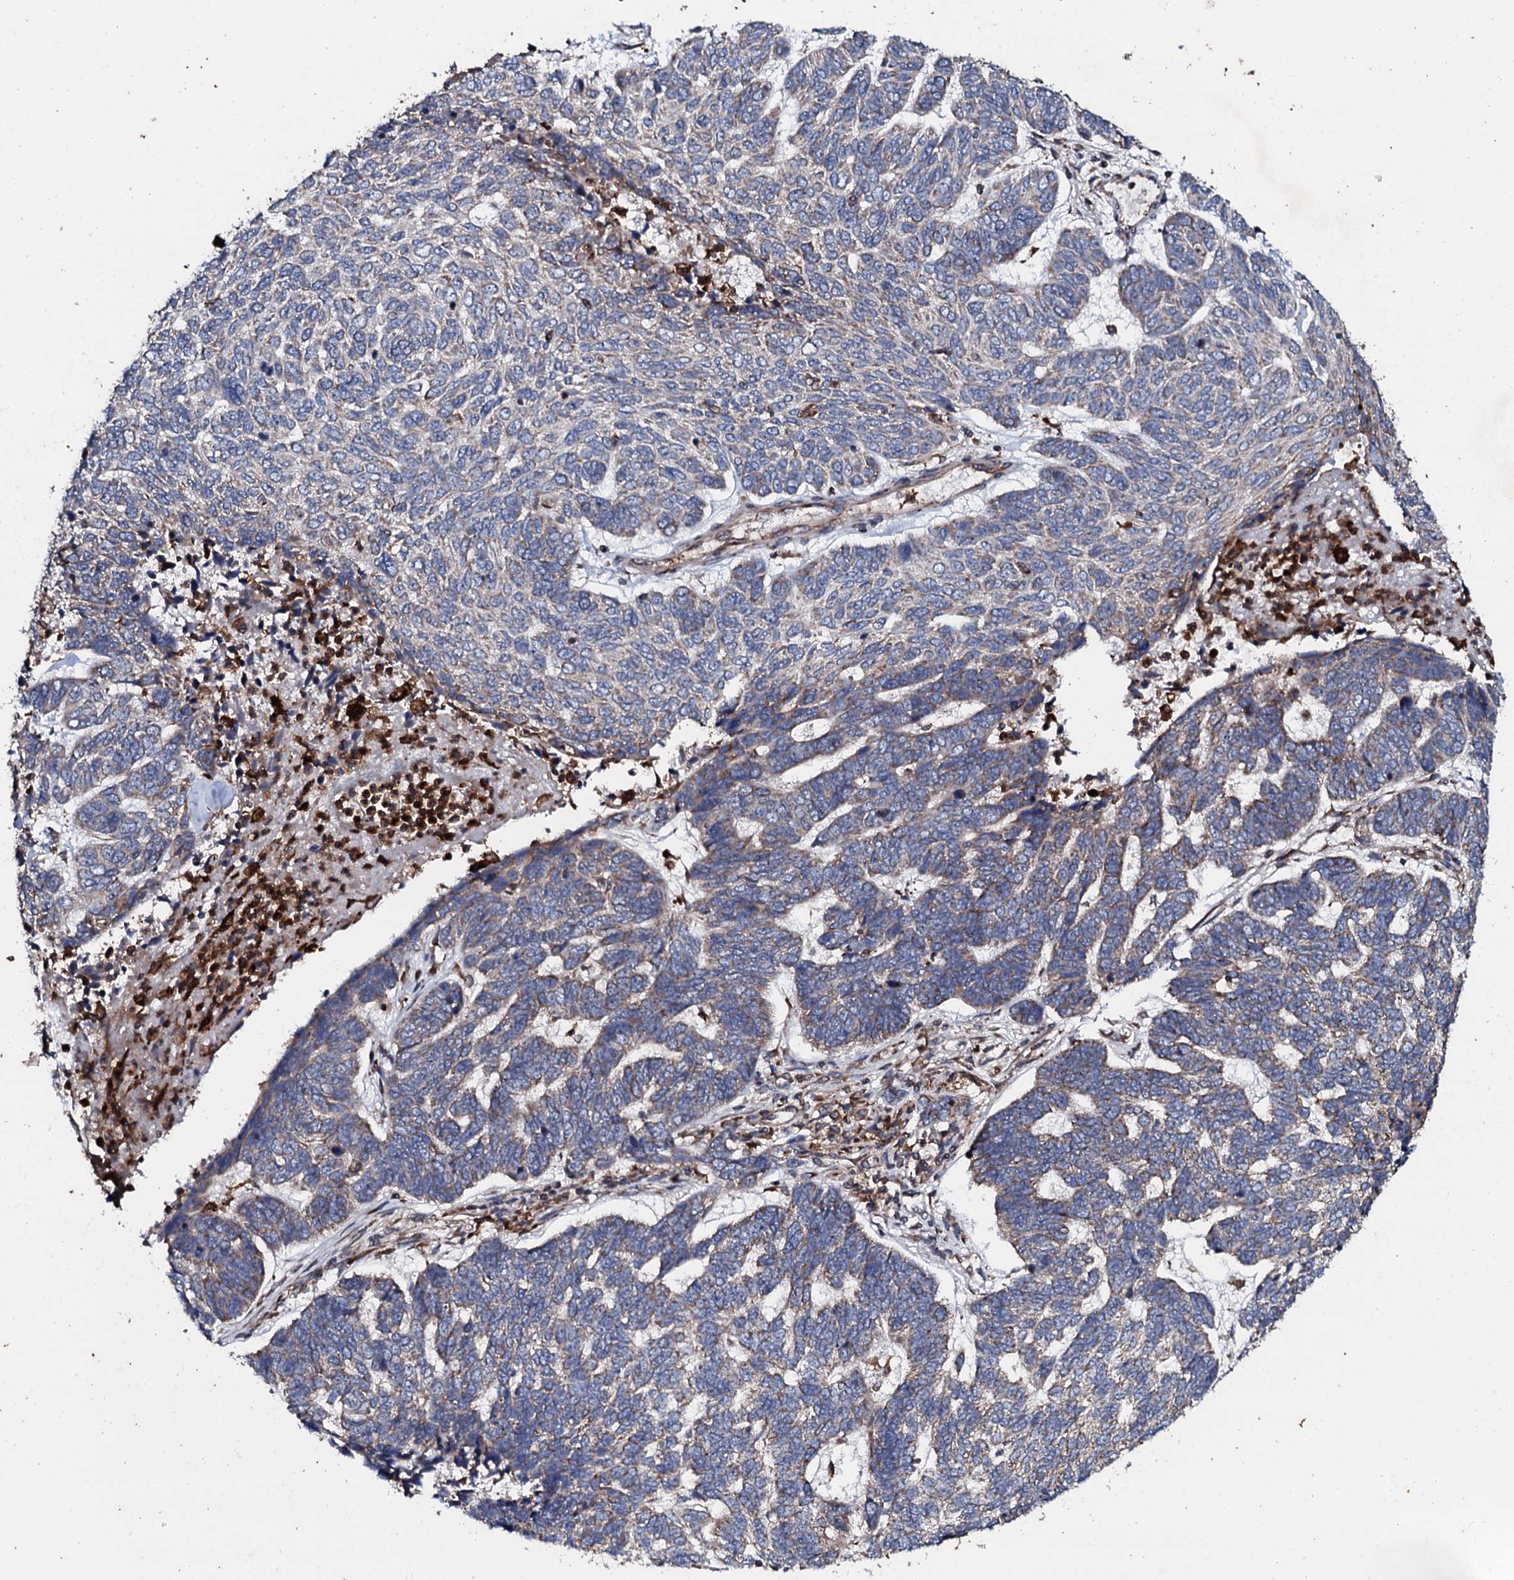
{"staining": {"intensity": "weak", "quantity": "<25%", "location": "cytoplasmic/membranous"}, "tissue": "skin cancer", "cell_type": "Tumor cells", "image_type": "cancer", "snomed": [{"axis": "morphology", "description": "Basal cell carcinoma"}, {"axis": "topography", "description": "Skin"}], "caption": "Immunohistochemical staining of skin basal cell carcinoma demonstrates no significant staining in tumor cells. Nuclei are stained in blue.", "gene": "SDHAF2", "patient": {"sex": "female", "age": 65}}